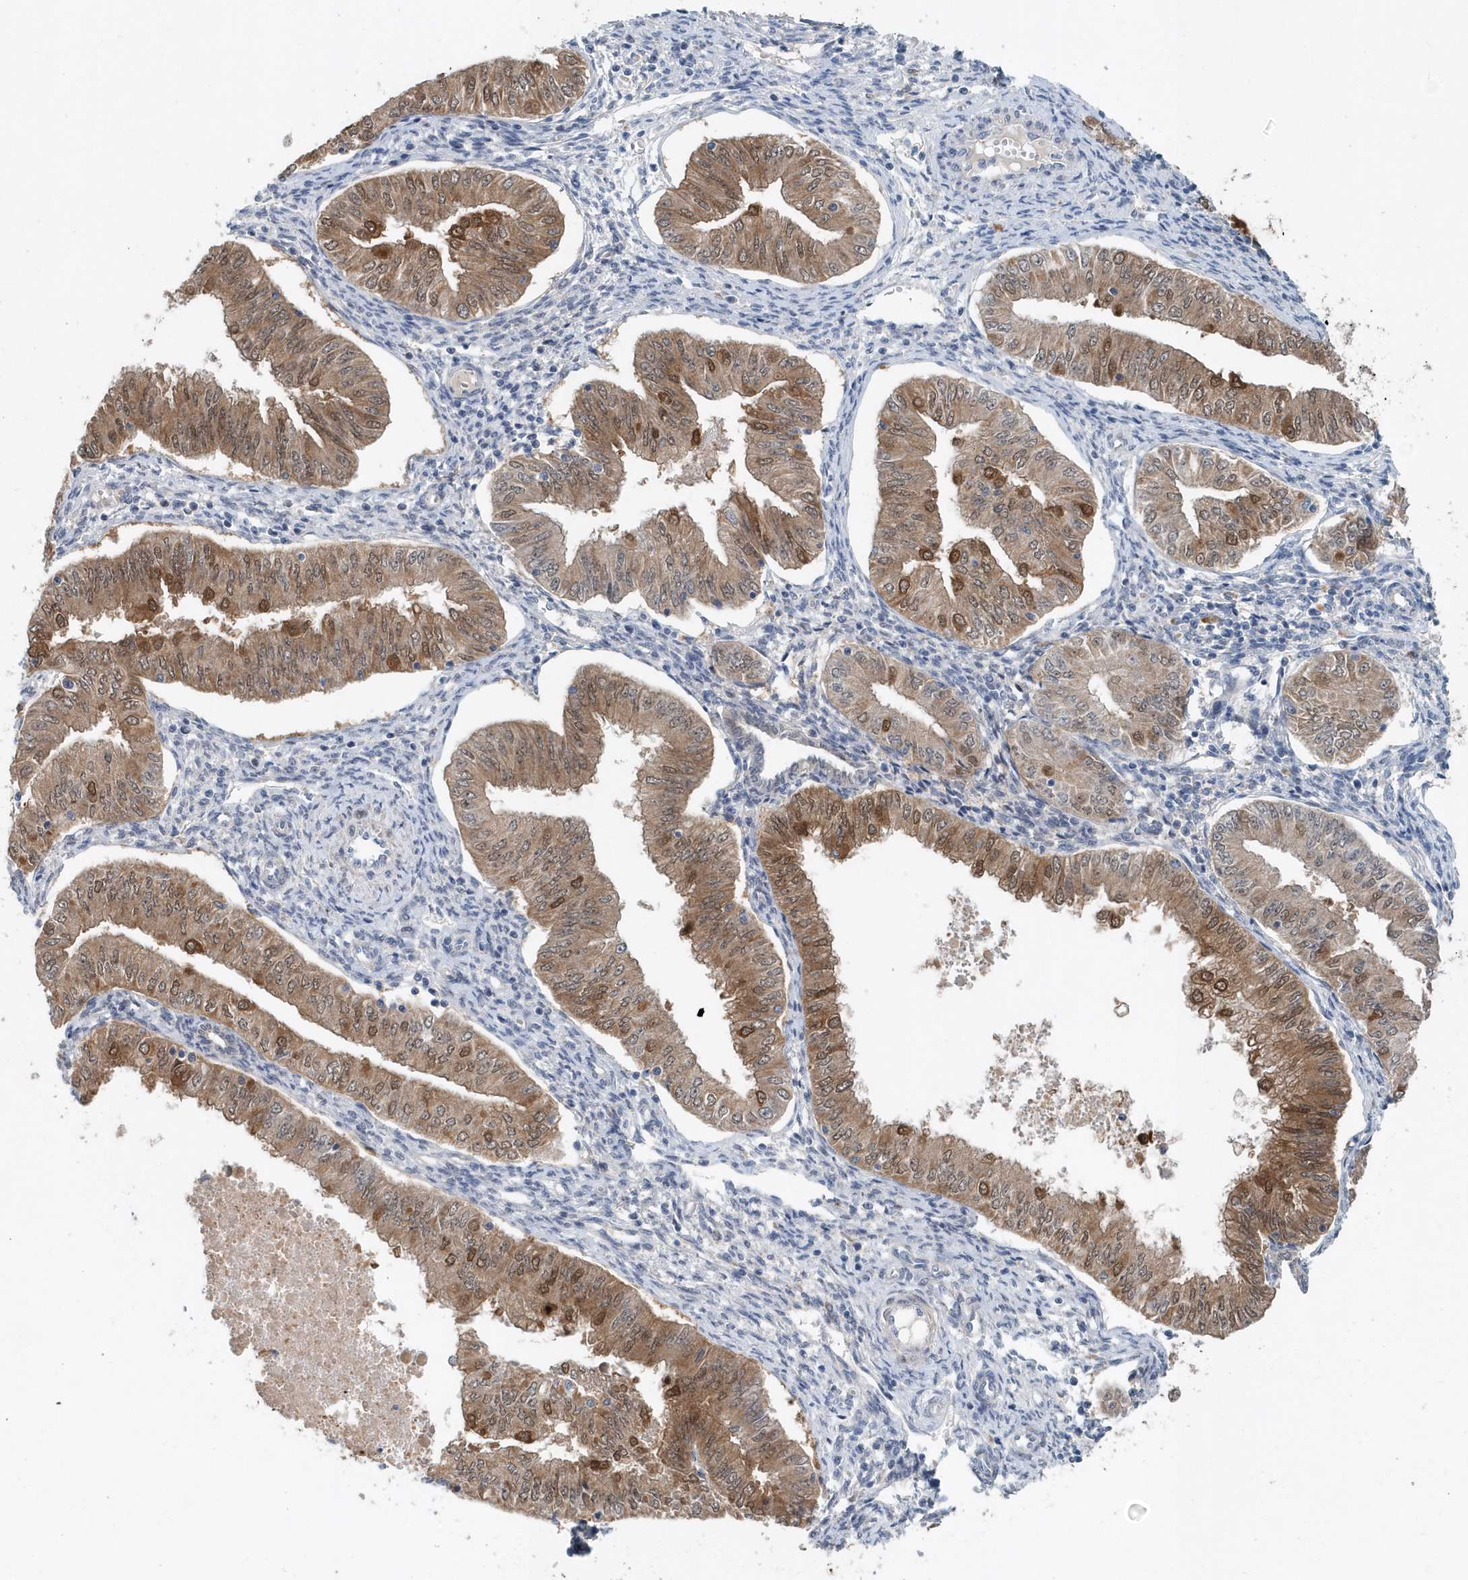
{"staining": {"intensity": "moderate", "quantity": ">75%", "location": "cytoplasmic/membranous,nuclear"}, "tissue": "endometrial cancer", "cell_type": "Tumor cells", "image_type": "cancer", "snomed": [{"axis": "morphology", "description": "Normal tissue, NOS"}, {"axis": "morphology", "description": "Adenocarcinoma, NOS"}, {"axis": "topography", "description": "Endometrium"}], "caption": "IHC micrograph of endometrial cancer (adenocarcinoma) stained for a protein (brown), which demonstrates medium levels of moderate cytoplasmic/membranous and nuclear expression in approximately >75% of tumor cells.", "gene": "PFN2", "patient": {"sex": "female", "age": 53}}